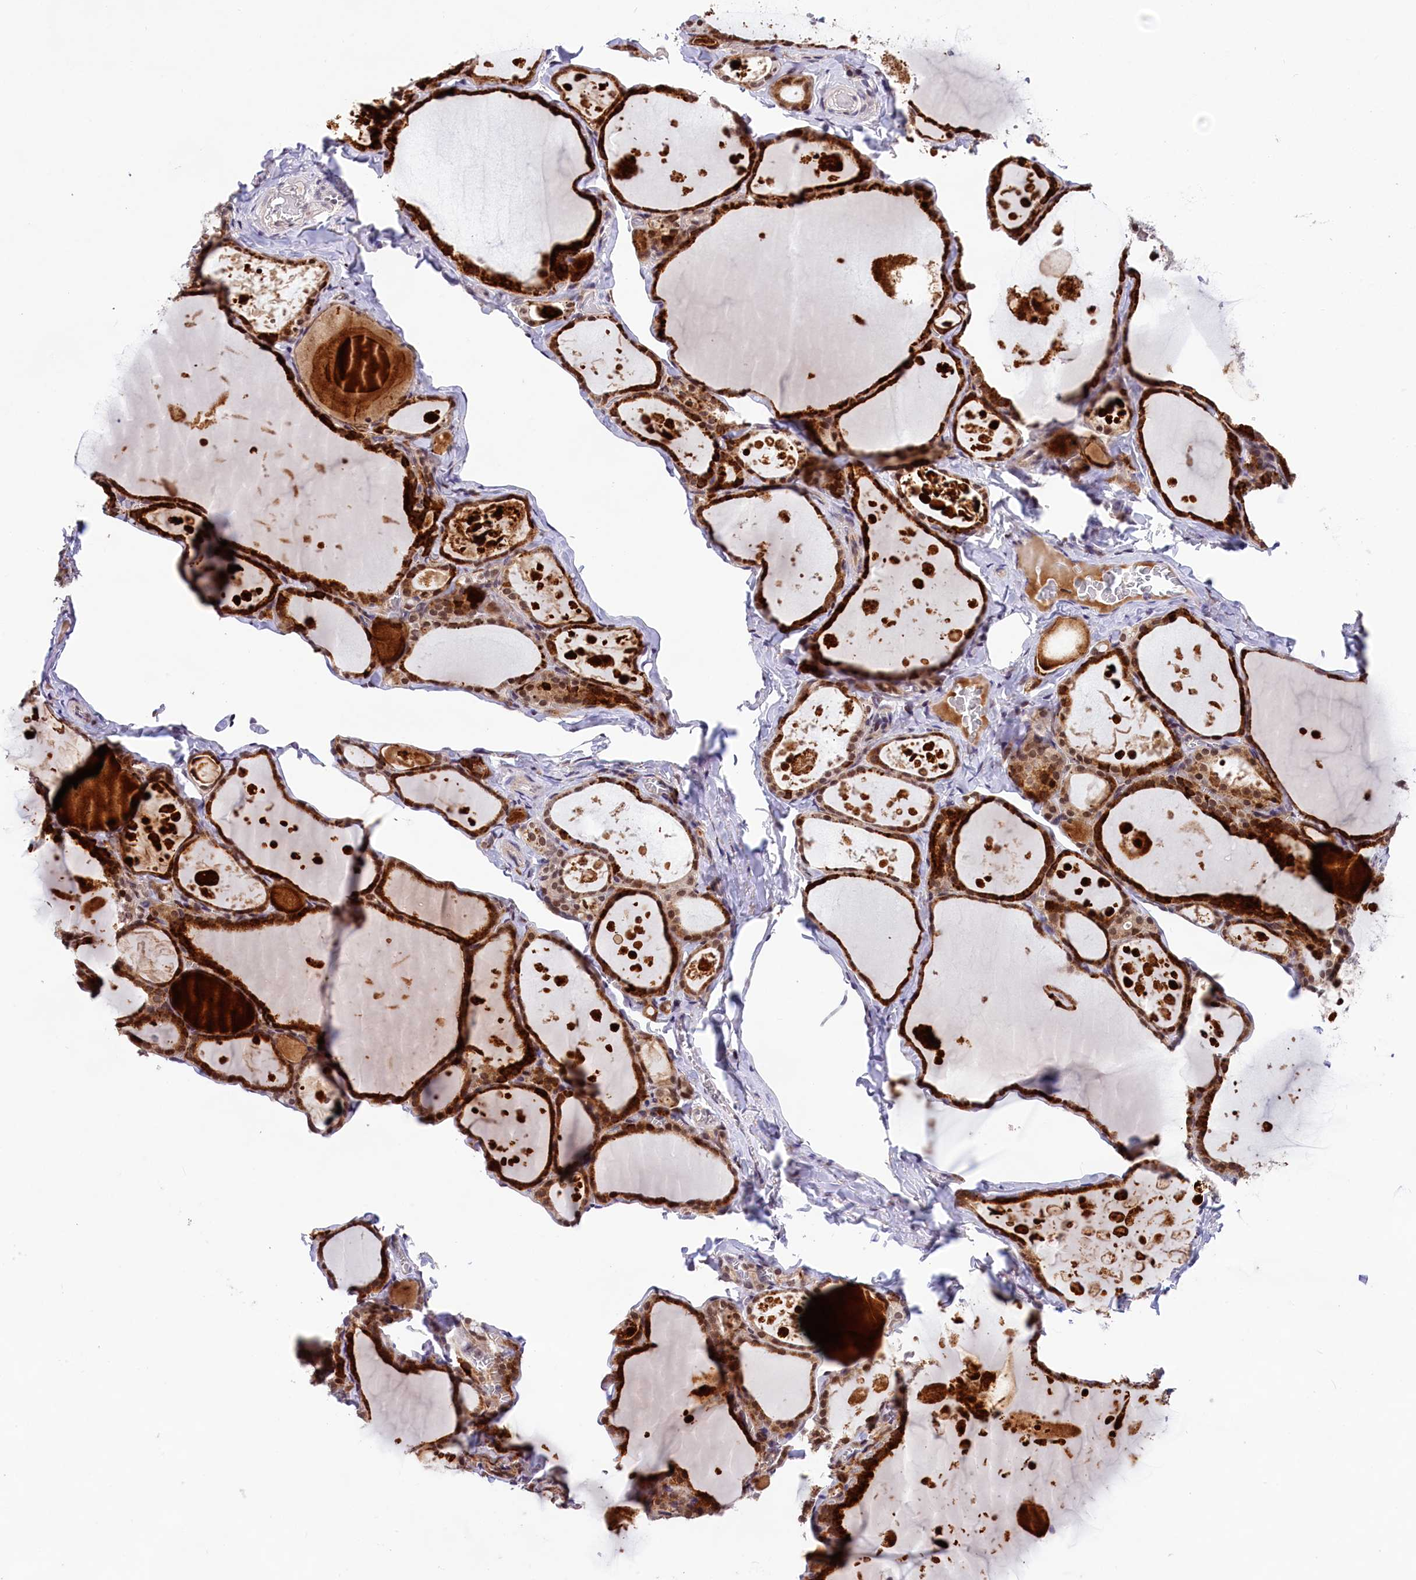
{"staining": {"intensity": "strong", "quantity": ">75%", "location": "cytoplasmic/membranous,nuclear"}, "tissue": "thyroid gland", "cell_type": "Glandular cells", "image_type": "normal", "snomed": [{"axis": "morphology", "description": "Normal tissue, NOS"}, {"axis": "topography", "description": "Thyroid gland"}], "caption": "Human thyroid gland stained for a protein (brown) reveals strong cytoplasmic/membranous,nuclear positive positivity in about >75% of glandular cells.", "gene": "FBXO45", "patient": {"sex": "male", "age": 56}}